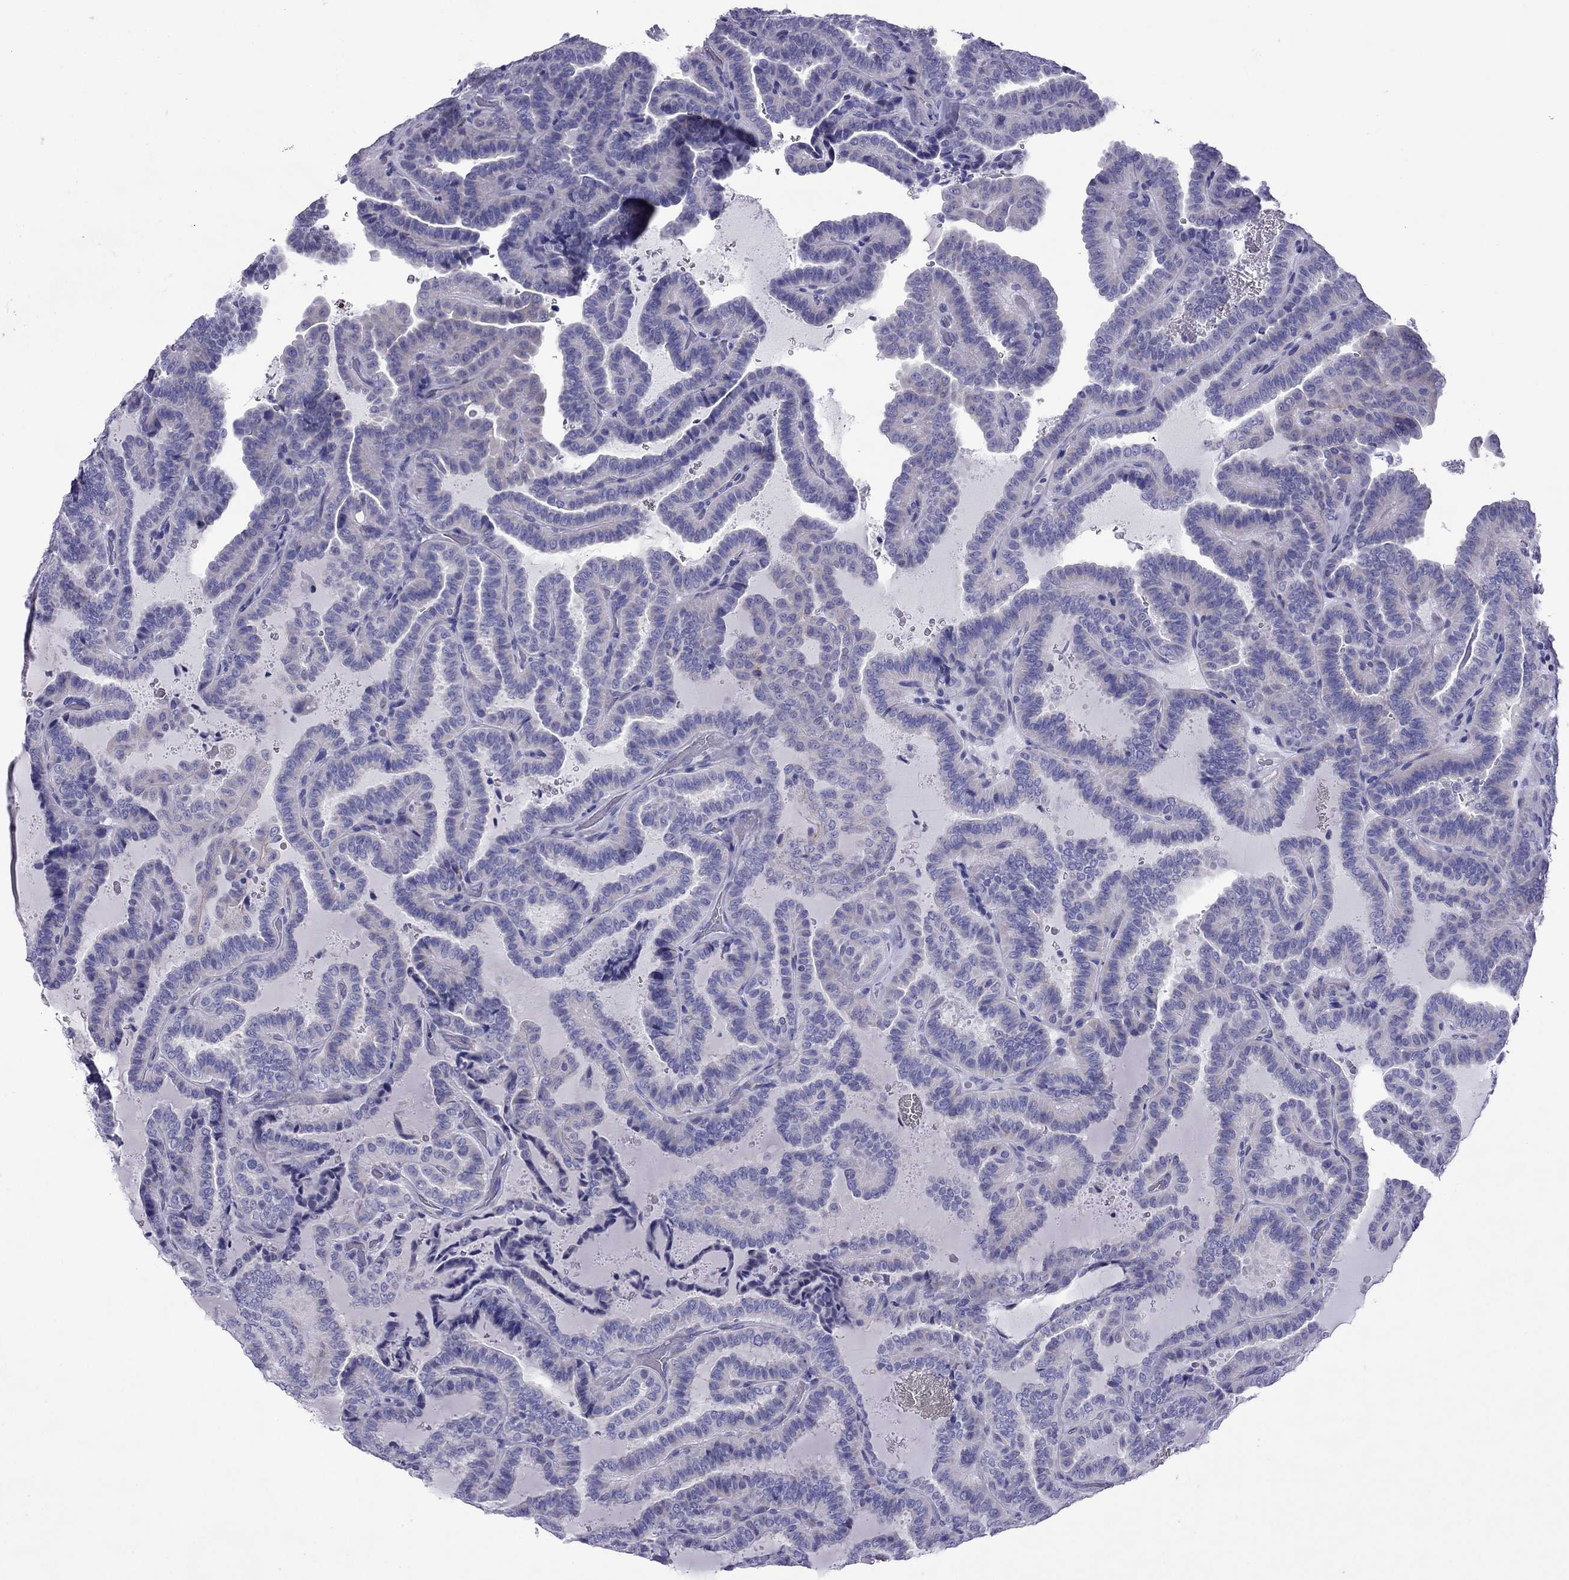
{"staining": {"intensity": "negative", "quantity": "none", "location": "none"}, "tissue": "thyroid cancer", "cell_type": "Tumor cells", "image_type": "cancer", "snomed": [{"axis": "morphology", "description": "Papillary adenocarcinoma, NOS"}, {"axis": "topography", "description": "Thyroid gland"}], "caption": "Photomicrograph shows no significant protein staining in tumor cells of thyroid papillary adenocarcinoma. Brightfield microscopy of immunohistochemistry (IHC) stained with DAB (brown) and hematoxylin (blue), captured at high magnification.", "gene": "MYL11", "patient": {"sex": "female", "age": 39}}